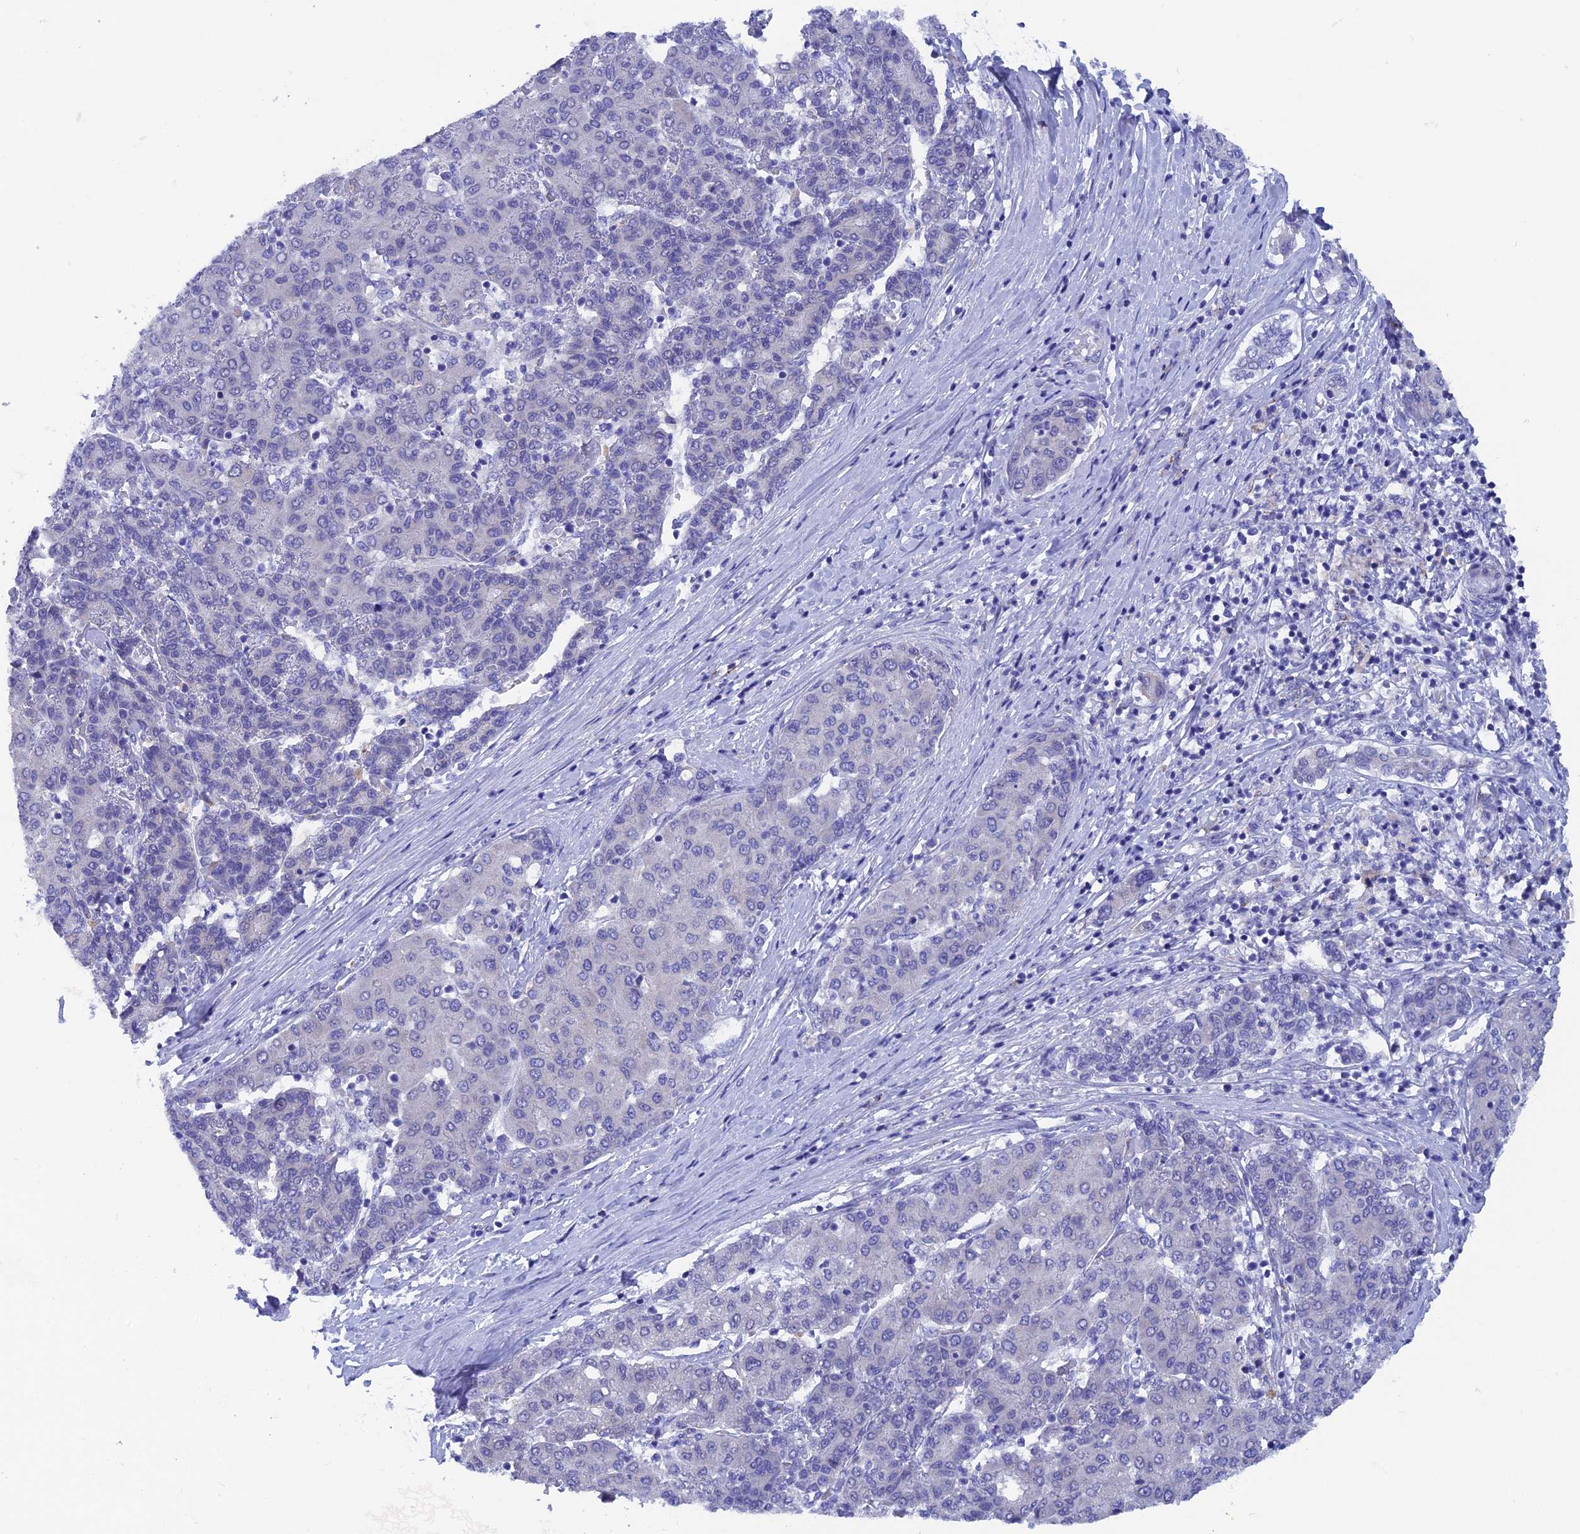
{"staining": {"intensity": "negative", "quantity": "none", "location": "none"}, "tissue": "liver cancer", "cell_type": "Tumor cells", "image_type": "cancer", "snomed": [{"axis": "morphology", "description": "Carcinoma, Hepatocellular, NOS"}, {"axis": "topography", "description": "Liver"}], "caption": "An image of human liver cancer (hepatocellular carcinoma) is negative for staining in tumor cells.", "gene": "AK4", "patient": {"sex": "male", "age": 65}}